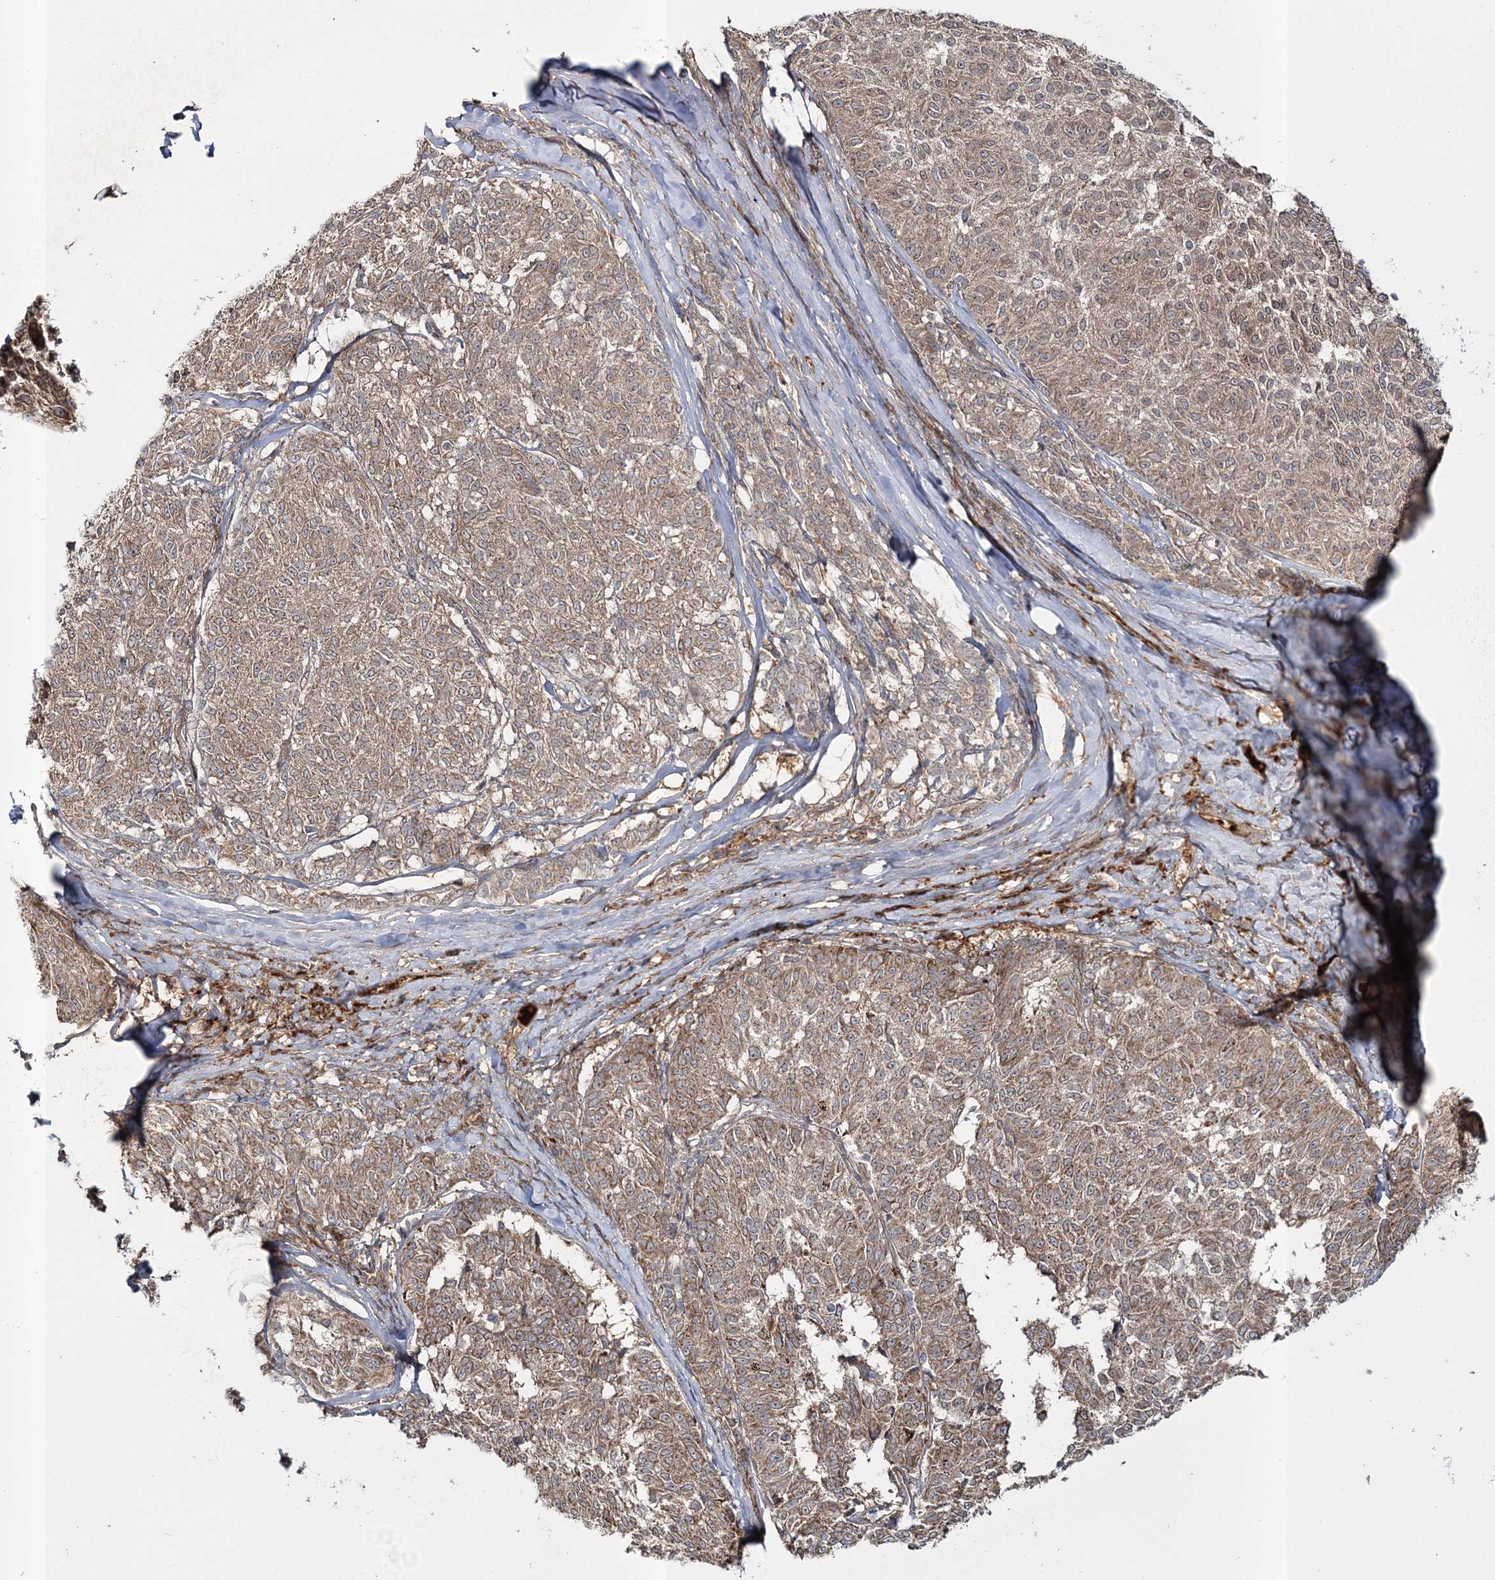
{"staining": {"intensity": "moderate", "quantity": ">75%", "location": "cytoplasmic/membranous"}, "tissue": "melanoma", "cell_type": "Tumor cells", "image_type": "cancer", "snomed": [{"axis": "morphology", "description": "Malignant melanoma, NOS"}, {"axis": "topography", "description": "Skin"}], "caption": "Protein expression analysis of malignant melanoma shows moderate cytoplasmic/membranous positivity in approximately >75% of tumor cells.", "gene": "MOCS2", "patient": {"sex": "female", "age": 72}}